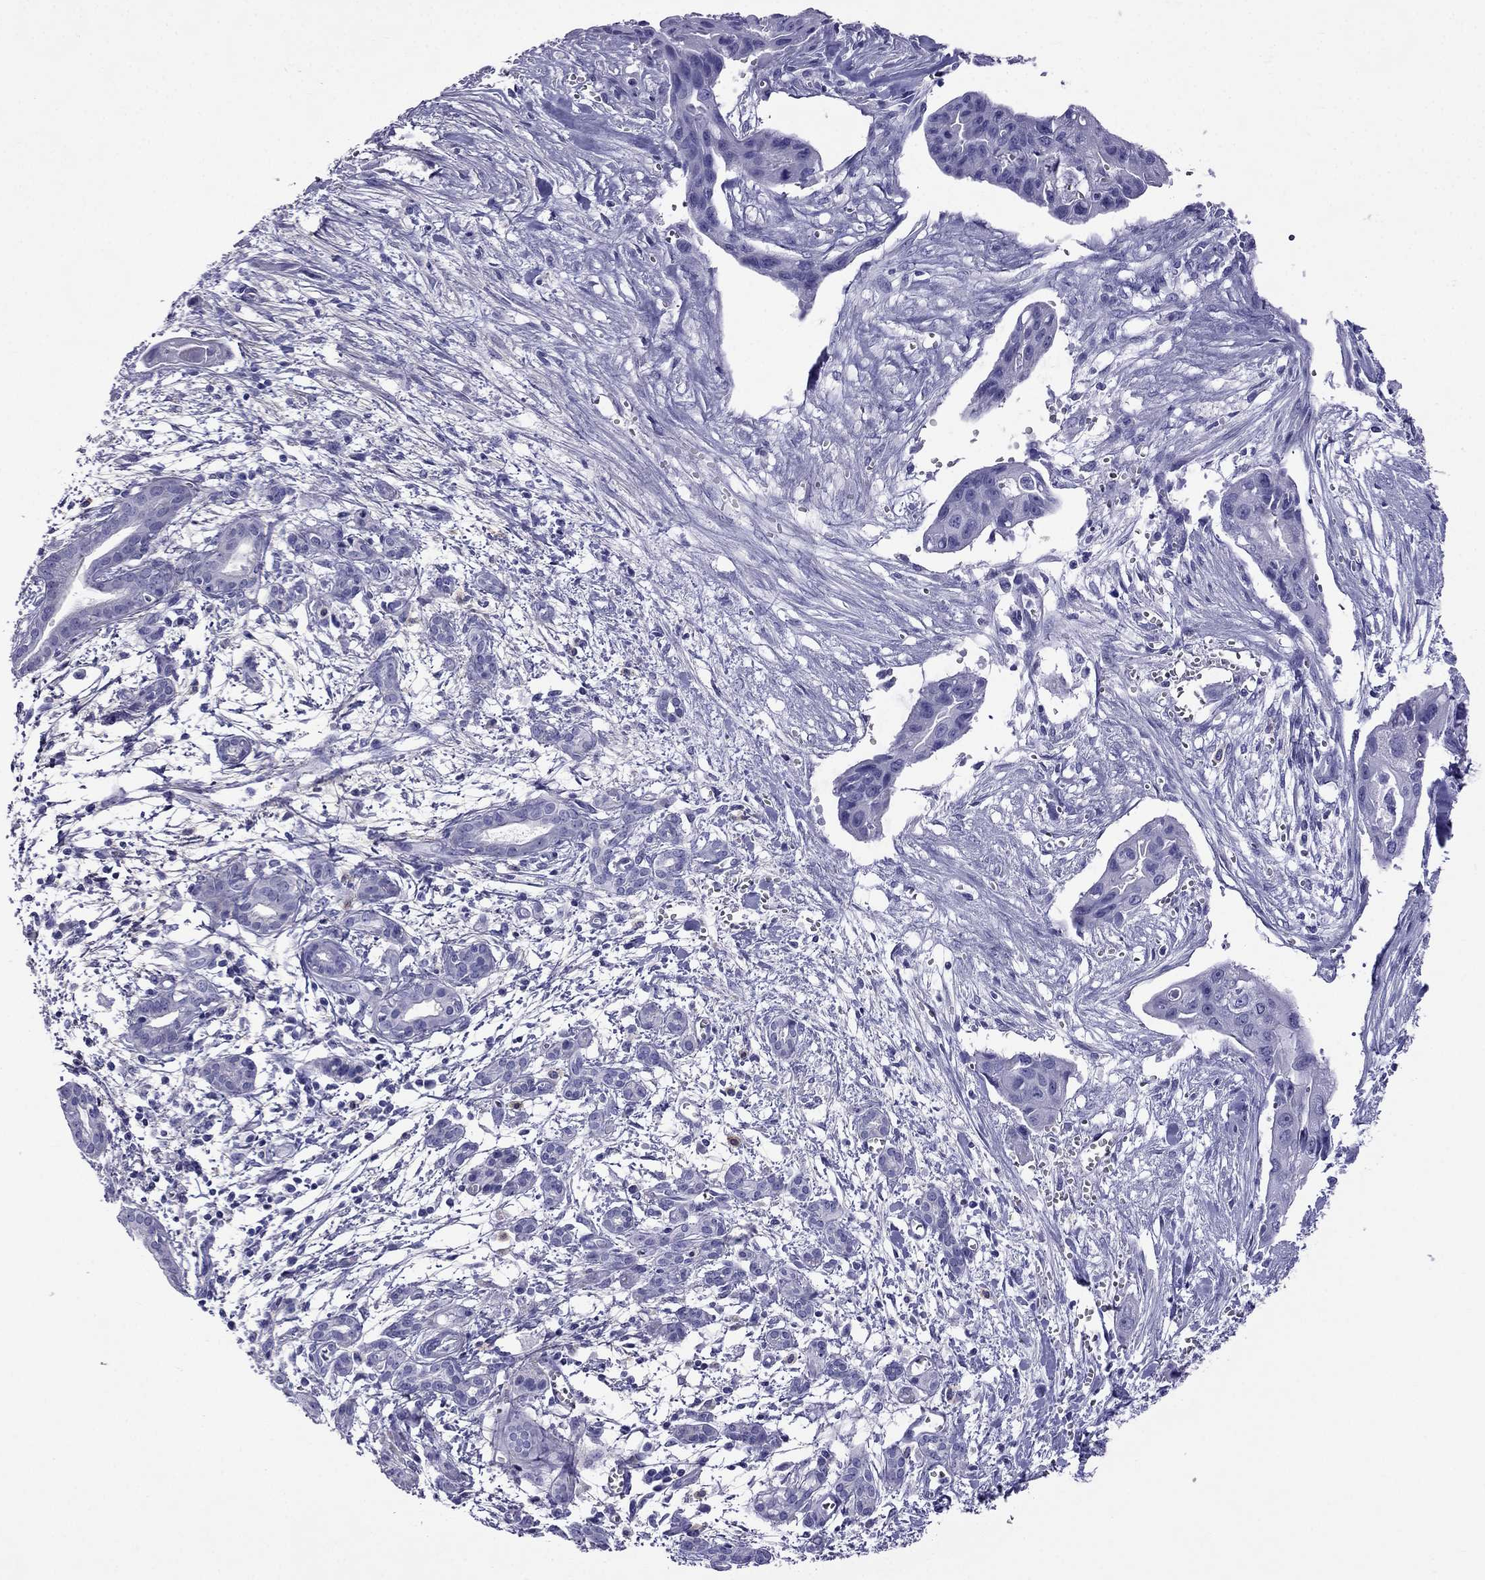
{"staining": {"intensity": "negative", "quantity": "none", "location": "none"}, "tissue": "pancreatic cancer", "cell_type": "Tumor cells", "image_type": "cancer", "snomed": [{"axis": "morphology", "description": "Adenocarcinoma, NOS"}, {"axis": "topography", "description": "Pancreas"}], "caption": "Tumor cells are negative for brown protein staining in pancreatic cancer (adenocarcinoma). (DAB (3,3'-diaminobenzidine) IHC with hematoxylin counter stain).", "gene": "ARR3", "patient": {"sex": "male", "age": 60}}